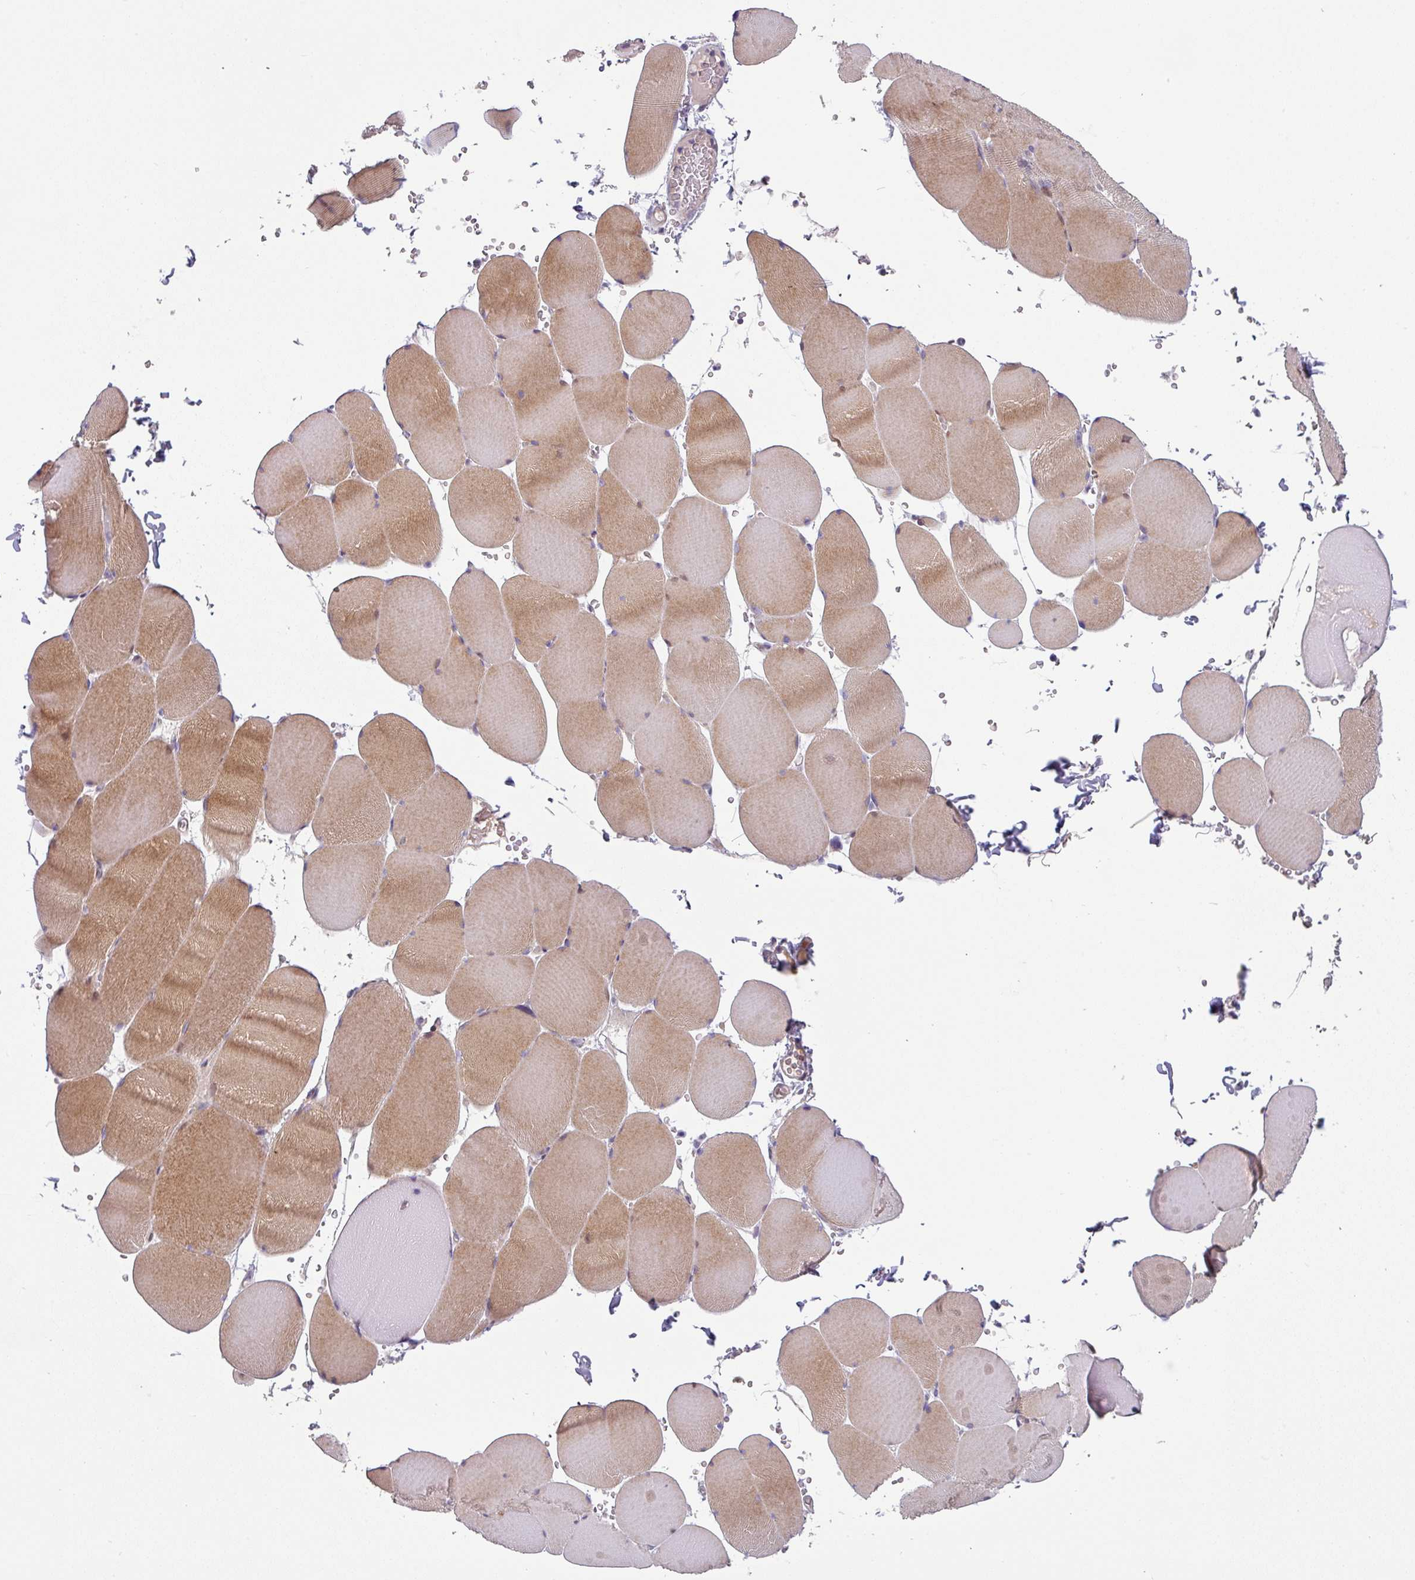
{"staining": {"intensity": "moderate", "quantity": ">75%", "location": "cytoplasmic/membranous"}, "tissue": "skeletal muscle", "cell_type": "Myocytes", "image_type": "normal", "snomed": [{"axis": "morphology", "description": "Normal tissue, NOS"}, {"axis": "topography", "description": "Skeletal muscle"}, {"axis": "topography", "description": "Head-Neck"}], "caption": "Immunohistochemical staining of benign human skeletal muscle reveals >75% levels of moderate cytoplasmic/membranous protein expression in about >75% of myocytes.", "gene": "KLHL3", "patient": {"sex": "male", "age": 66}}